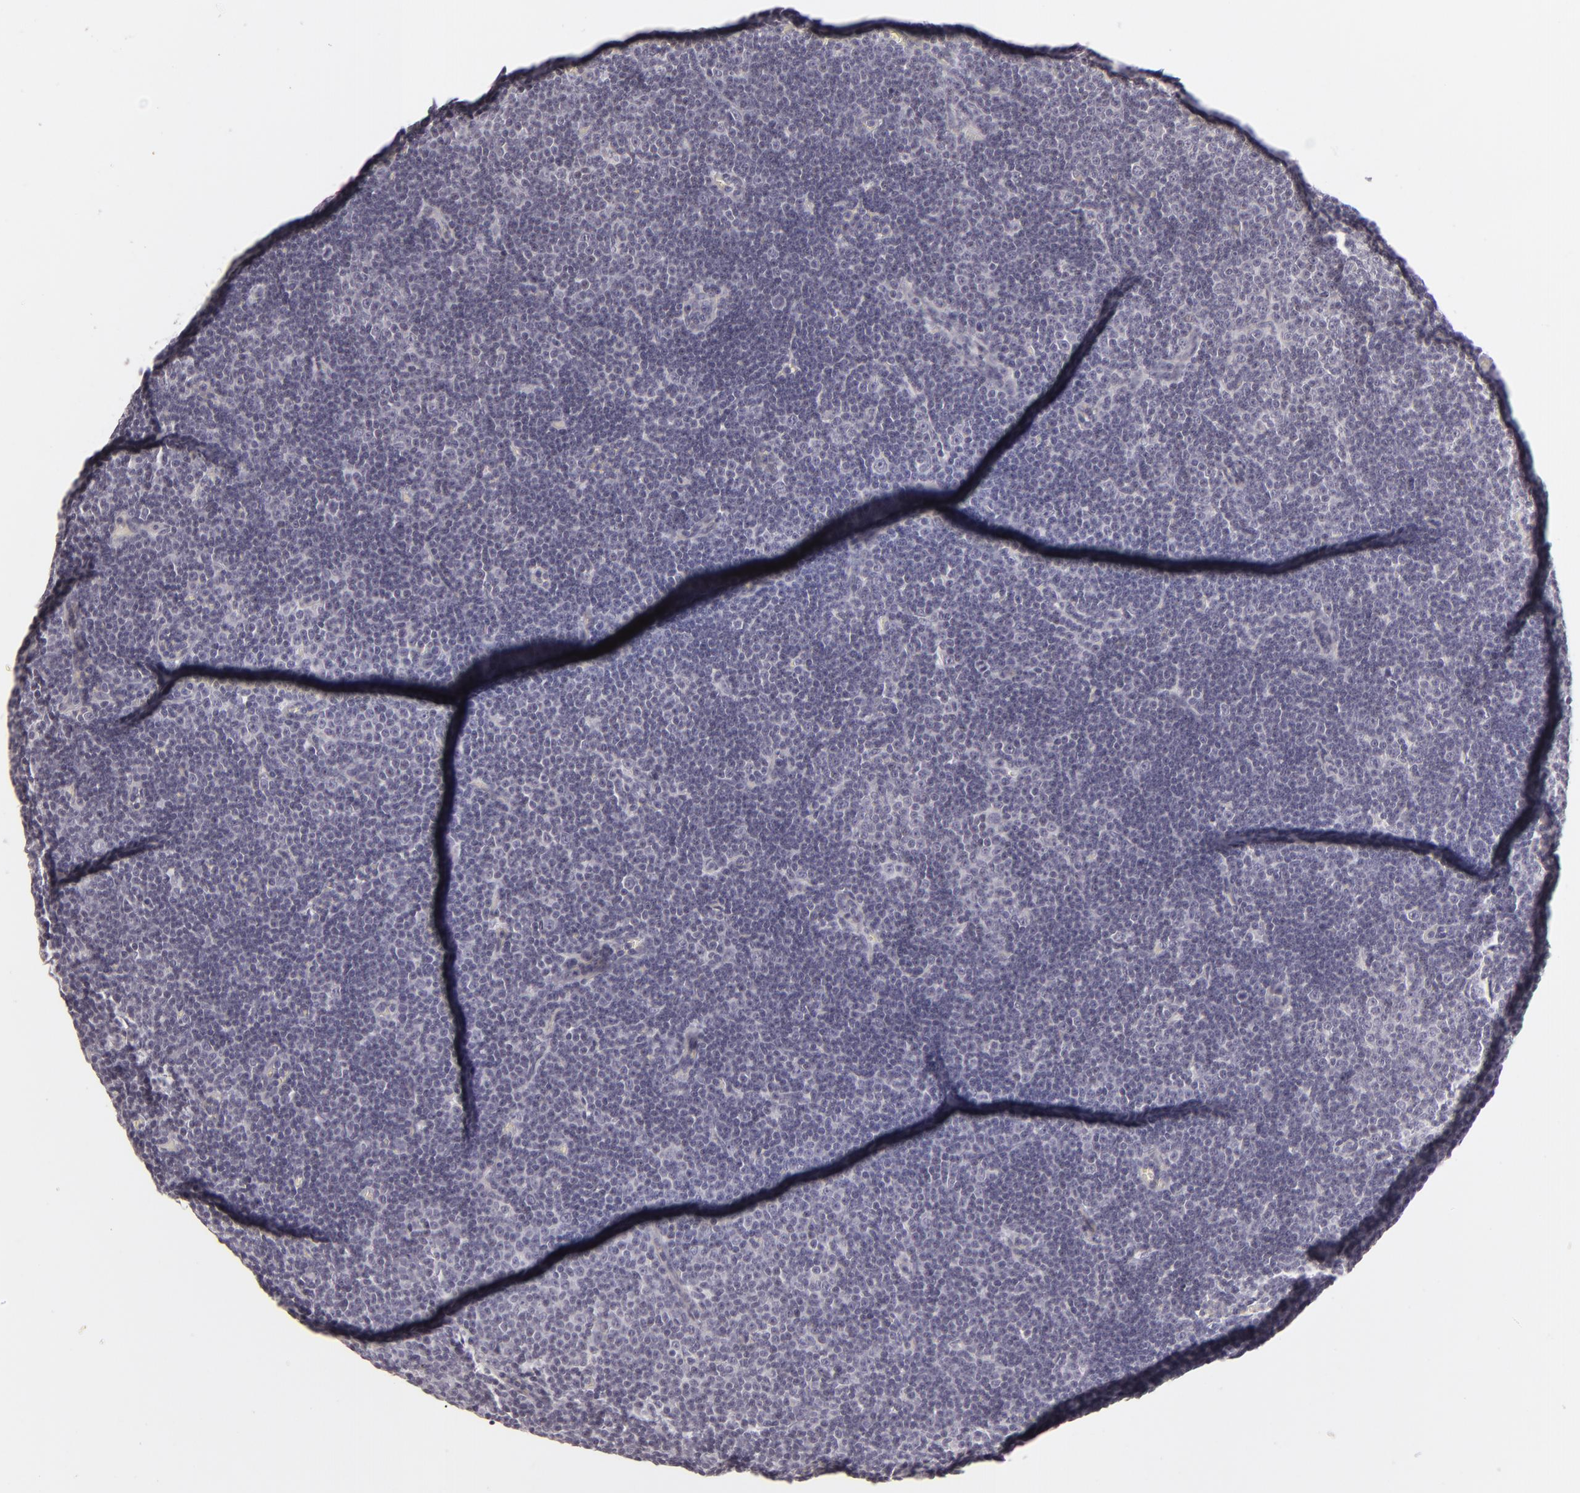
{"staining": {"intensity": "negative", "quantity": "none", "location": "none"}, "tissue": "lymphoma", "cell_type": "Tumor cells", "image_type": "cancer", "snomed": [{"axis": "morphology", "description": "Malignant lymphoma, non-Hodgkin's type, Low grade"}, {"axis": "topography", "description": "Lymph node"}], "caption": "Malignant lymphoma, non-Hodgkin's type (low-grade) was stained to show a protein in brown. There is no significant expression in tumor cells. The staining was performed using DAB (3,3'-diaminobenzidine) to visualize the protein expression in brown, while the nuclei were stained in blue with hematoxylin (Magnification: 20x).", "gene": "SIX1", "patient": {"sex": "male", "age": 57}}